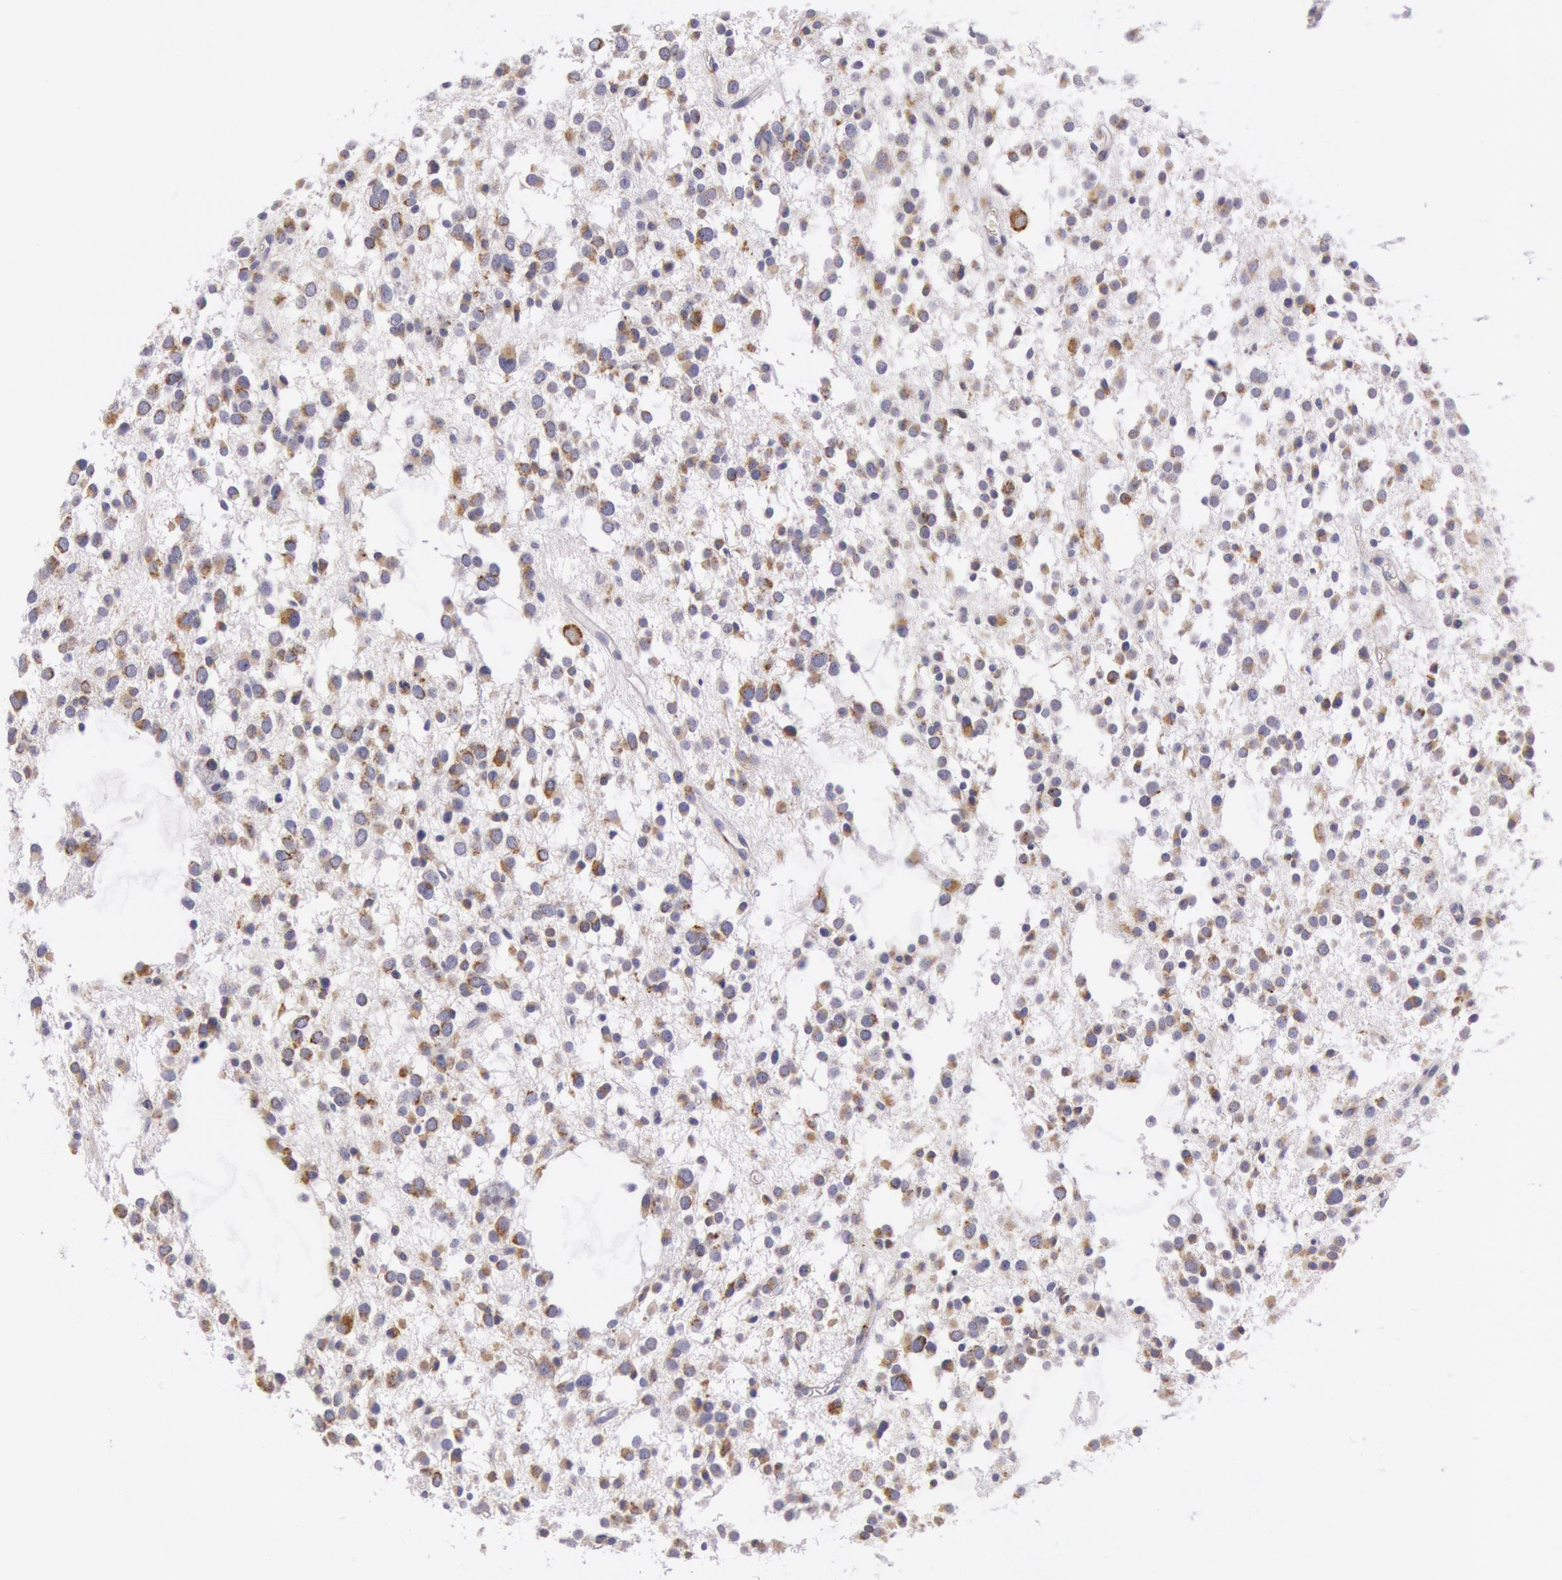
{"staining": {"intensity": "weak", "quantity": "25%-75%", "location": "cytoplasmic/membranous"}, "tissue": "glioma", "cell_type": "Tumor cells", "image_type": "cancer", "snomed": [{"axis": "morphology", "description": "Glioma, malignant, Low grade"}, {"axis": "topography", "description": "Brain"}], "caption": "Tumor cells display low levels of weak cytoplasmic/membranous expression in about 25%-75% of cells in low-grade glioma (malignant).", "gene": "CIDEB", "patient": {"sex": "female", "age": 36}}